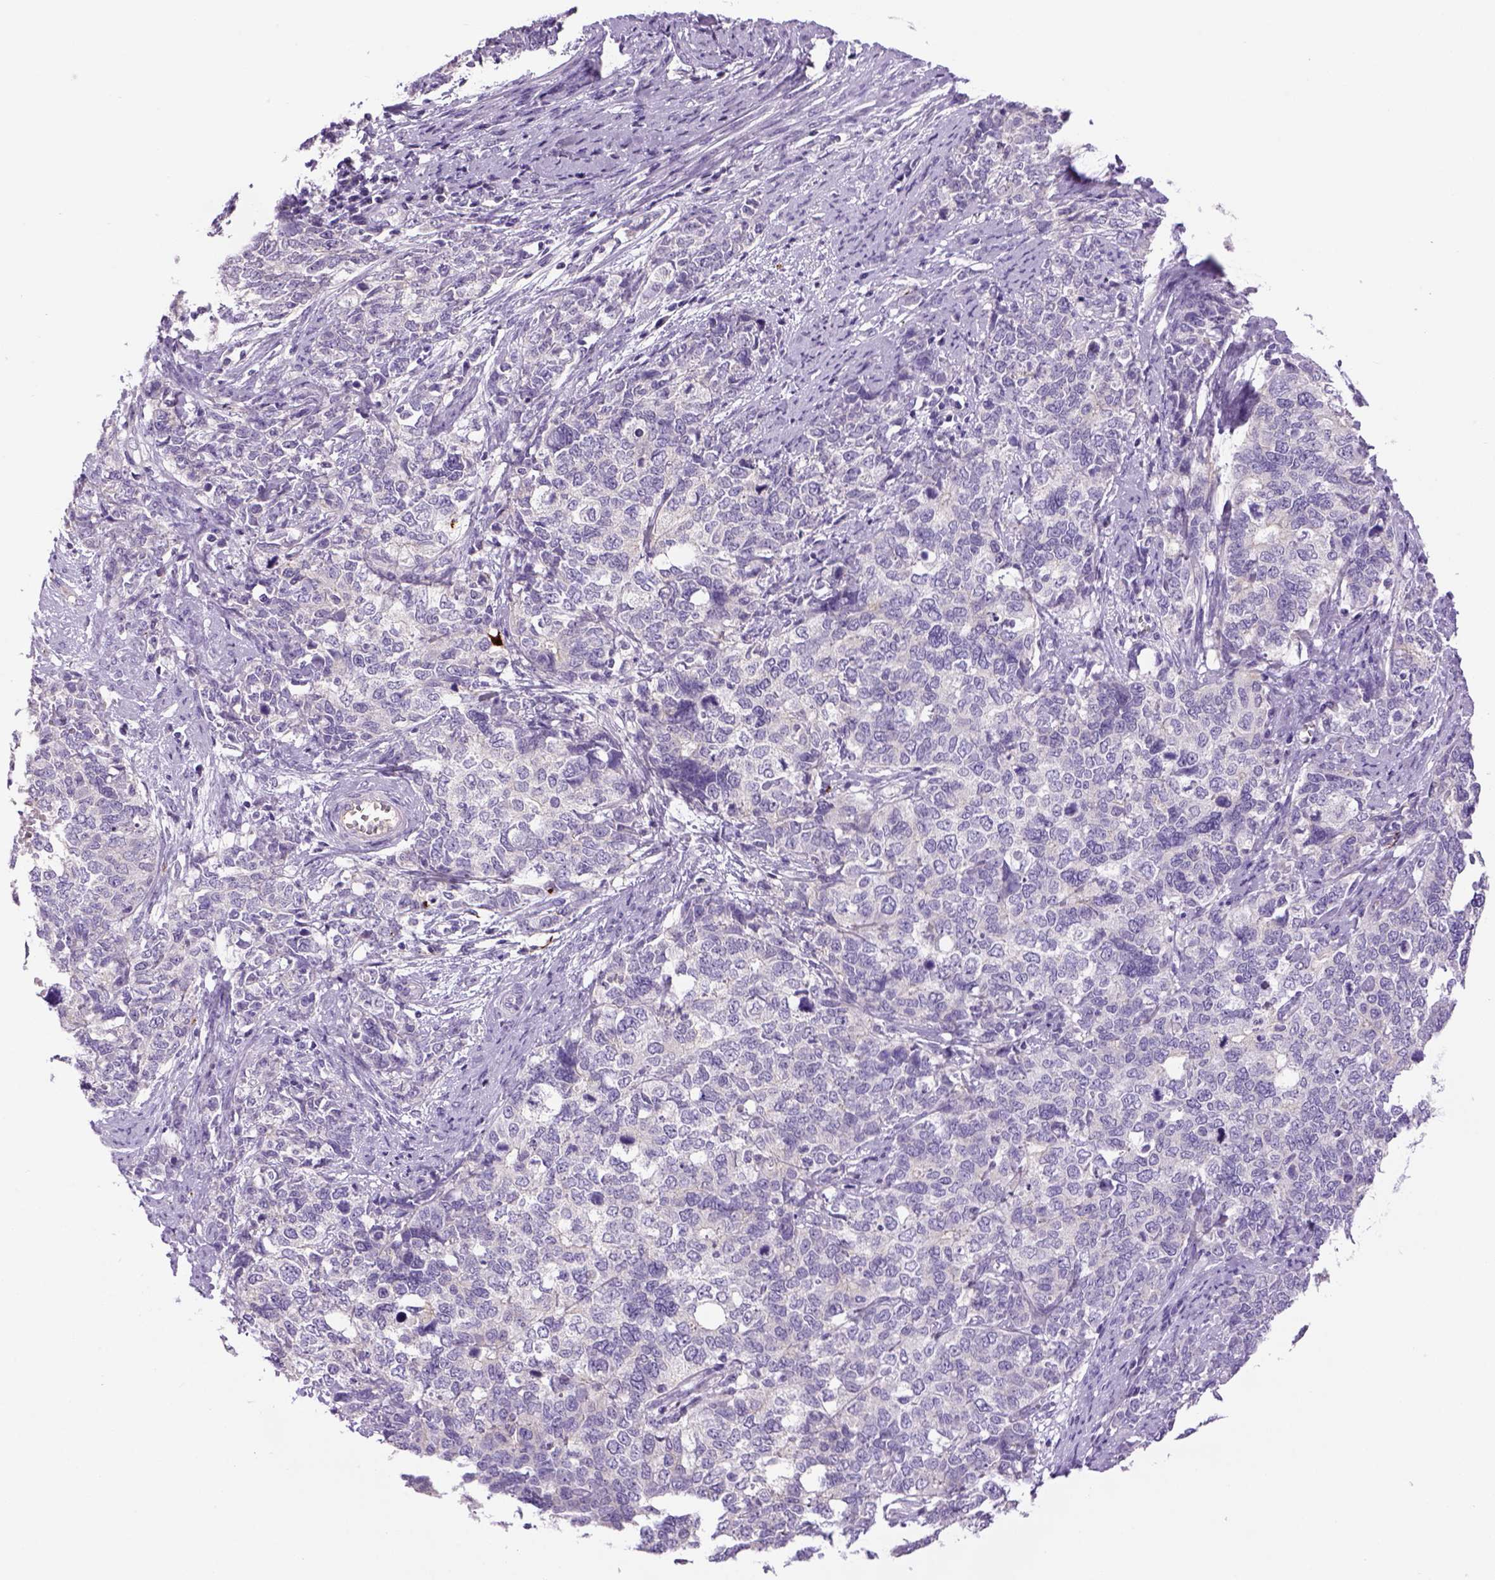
{"staining": {"intensity": "negative", "quantity": "none", "location": "none"}, "tissue": "cervical cancer", "cell_type": "Tumor cells", "image_type": "cancer", "snomed": [{"axis": "morphology", "description": "Squamous cell carcinoma, NOS"}, {"axis": "topography", "description": "Cervix"}], "caption": "Human cervical cancer (squamous cell carcinoma) stained for a protein using immunohistochemistry (IHC) exhibits no staining in tumor cells.", "gene": "DBH", "patient": {"sex": "female", "age": 63}}